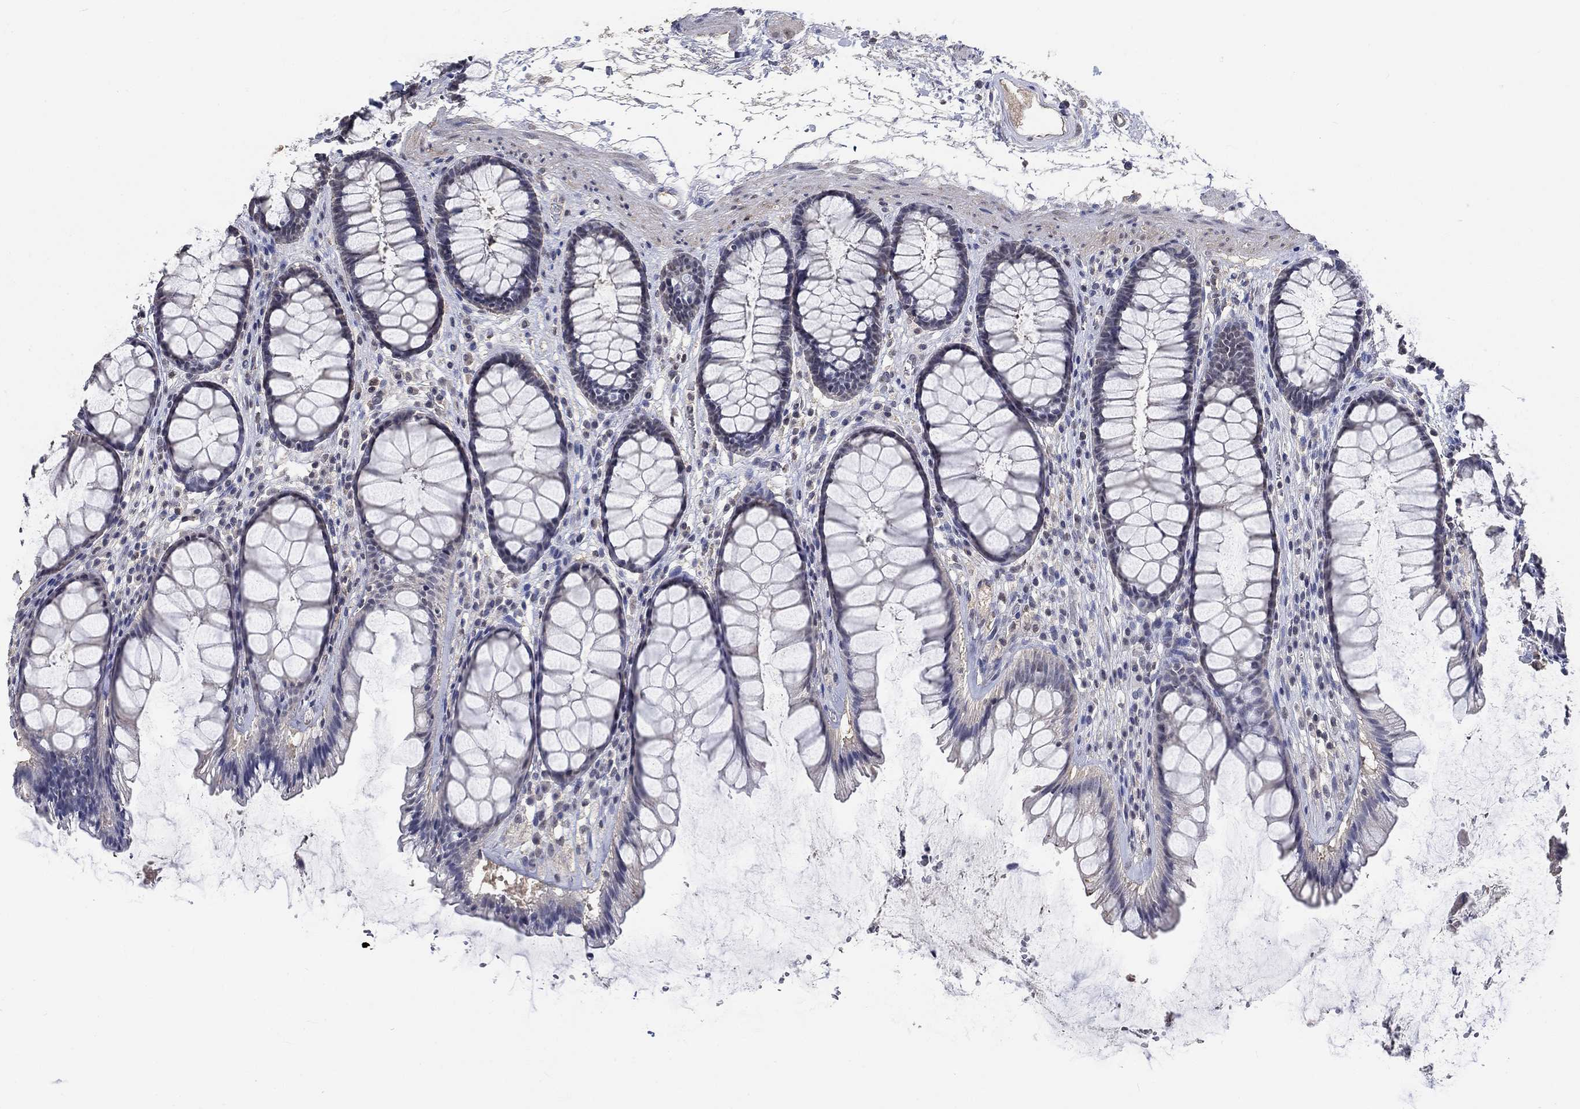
{"staining": {"intensity": "negative", "quantity": "none", "location": "none"}, "tissue": "rectum", "cell_type": "Glandular cells", "image_type": "normal", "snomed": [{"axis": "morphology", "description": "Normal tissue, NOS"}, {"axis": "topography", "description": "Rectum"}], "caption": "Rectum was stained to show a protein in brown. There is no significant staining in glandular cells. Brightfield microscopy of immunohistochemistry (IHC) stained with DAB (3,3'-diaminobenzidine) (brown) and hematoxylin (blue), captured at high magnification.", "gene": "ZBTB18", "patient": {"sex": "male", "age": 72}}